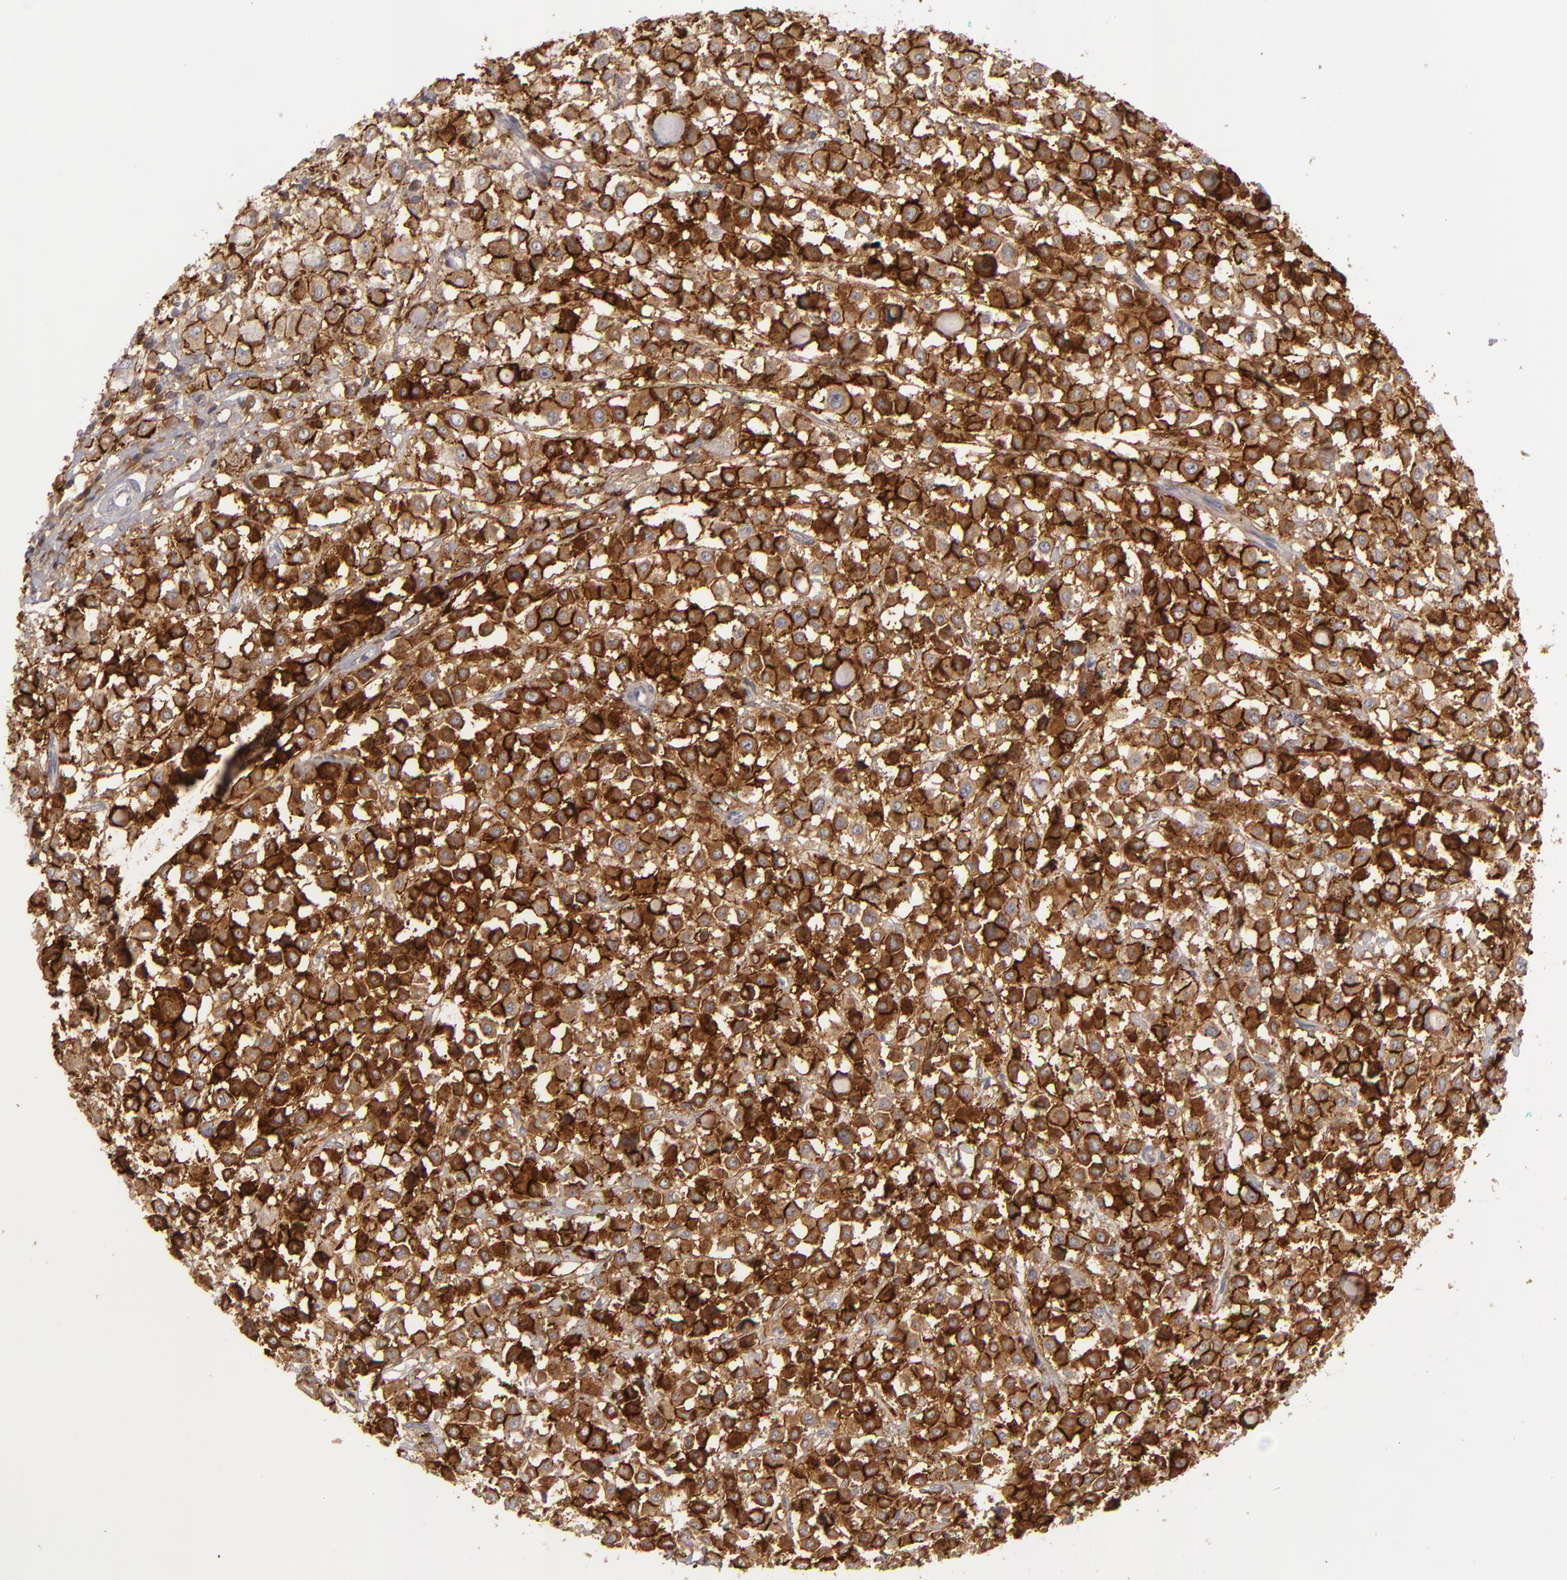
{"staining": {"intensity": "strong", "quantity": ">75%", "location": "cytoplasmic/membranous"}, "tissue": "breast cancer", "cell_type": "Tumor cells", "image_type": "cancer", "snomed": [{"axis": "morphology", "description": "Lobular carcinoma"}, {"axis": "topography", "description": "Breast"}], "caption": "Breast cancer (lobular carcinoma) stained for a protein demonstrates strong cytoplasmic/membranous positivity in tumor cells. The protein is stained brown, and the nuclei are stained in blue (DAB (3,3'-diaminobenzidine) IHC with brightfield microscopy, high magnification).", "gene": "ALCAM", "patient": {"sex": "female", "age": 85}}